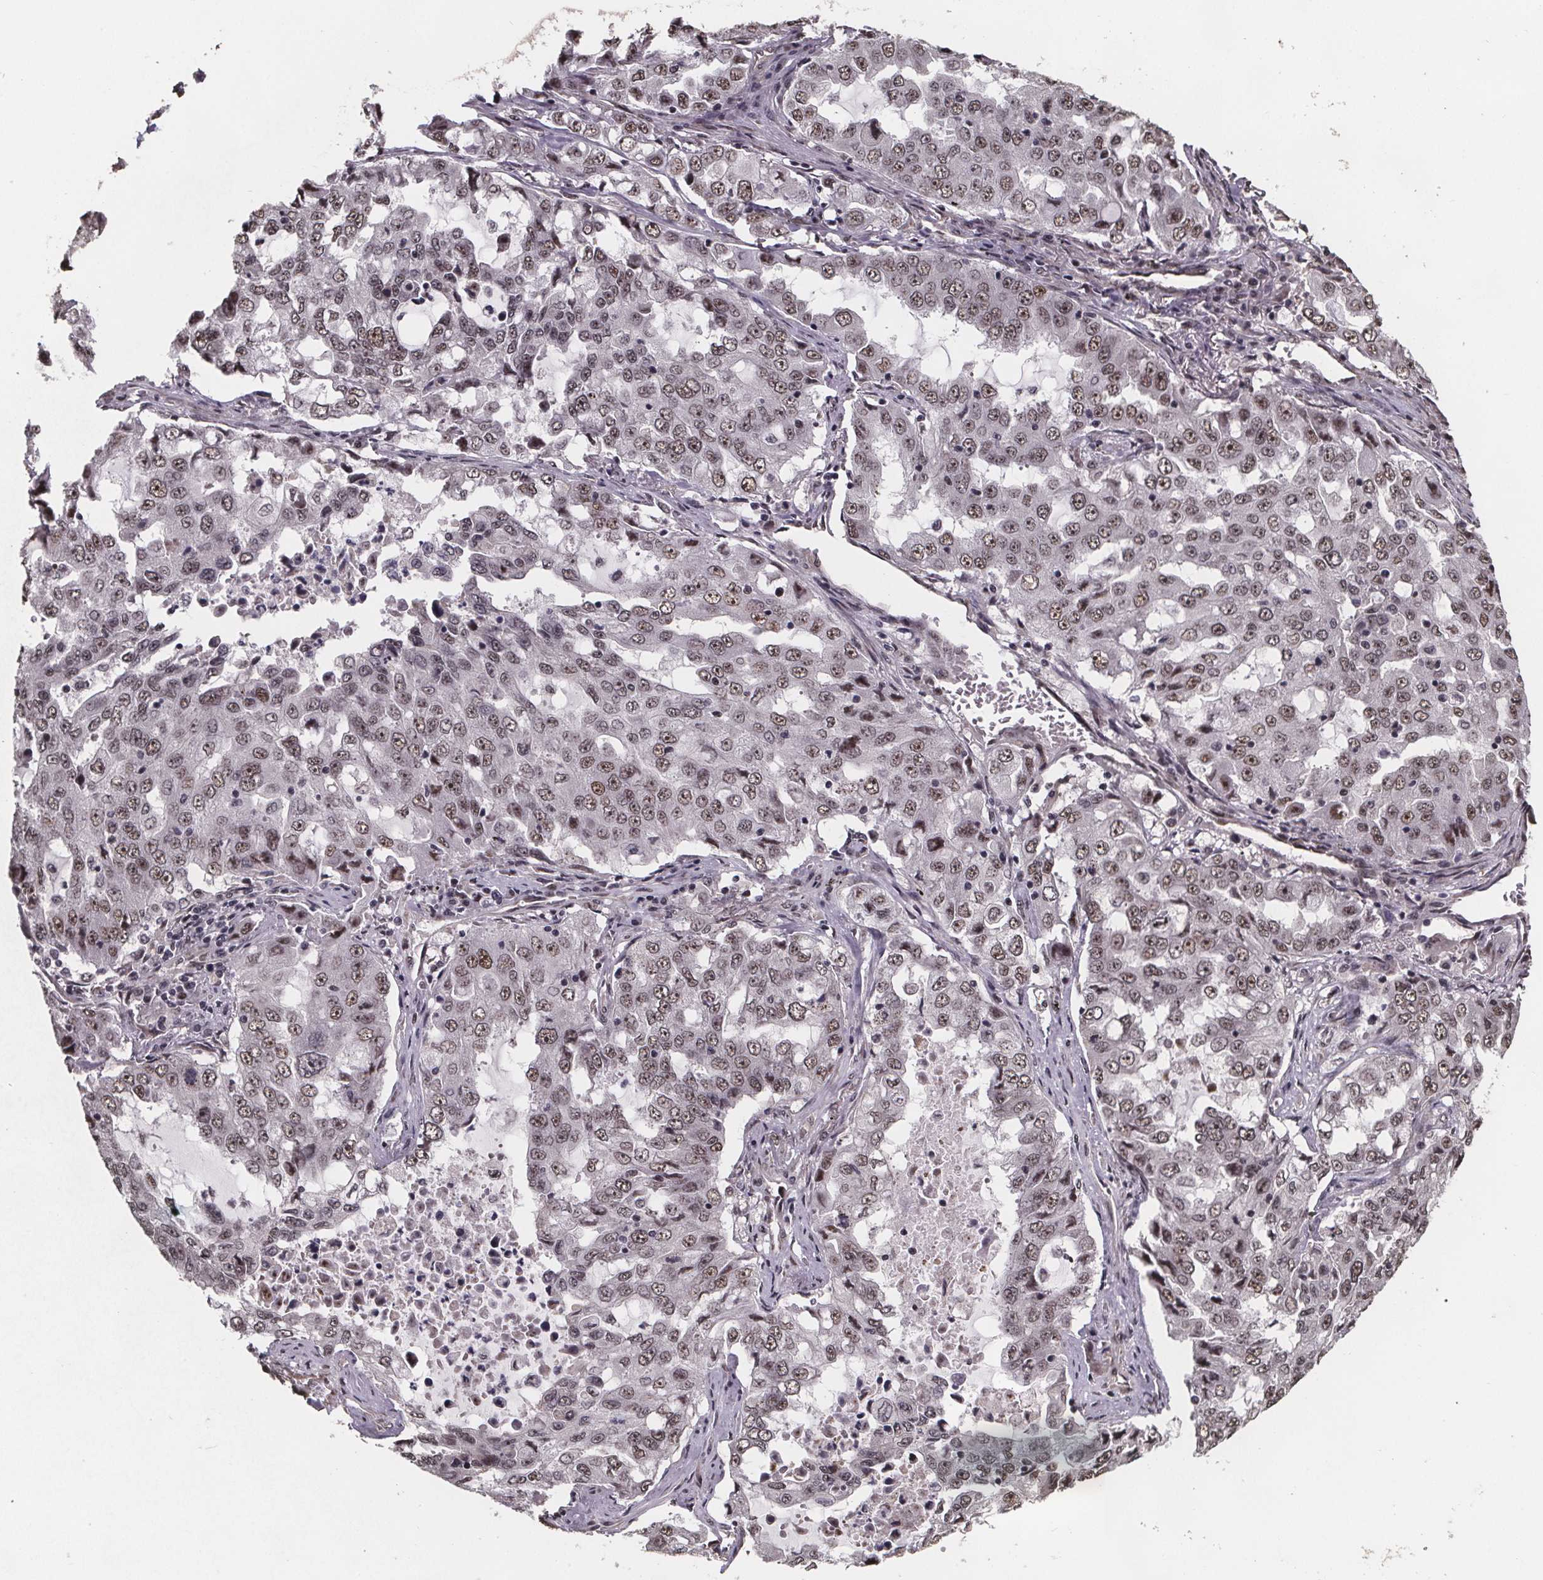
{"staining": {"intensity": "moderate", "quantity": ">75%", "location": "nuclear"}, "tissue": "lung cancer", "cell_type": "Tumor cells", "image_type": "cancer", "snomed": [{"axis": "morphology", "description": "Adenocarcinoma, NOS"}, {"axis": "topography", "description": "Lung"}], "caption": "Brown immunohistochemical staining in lung cancer exhibits moderate nuclear positivity in approximately >75% of tumor cells.", "gene": "U2SURP", "patient": {"sex": "female", "age": 61}}